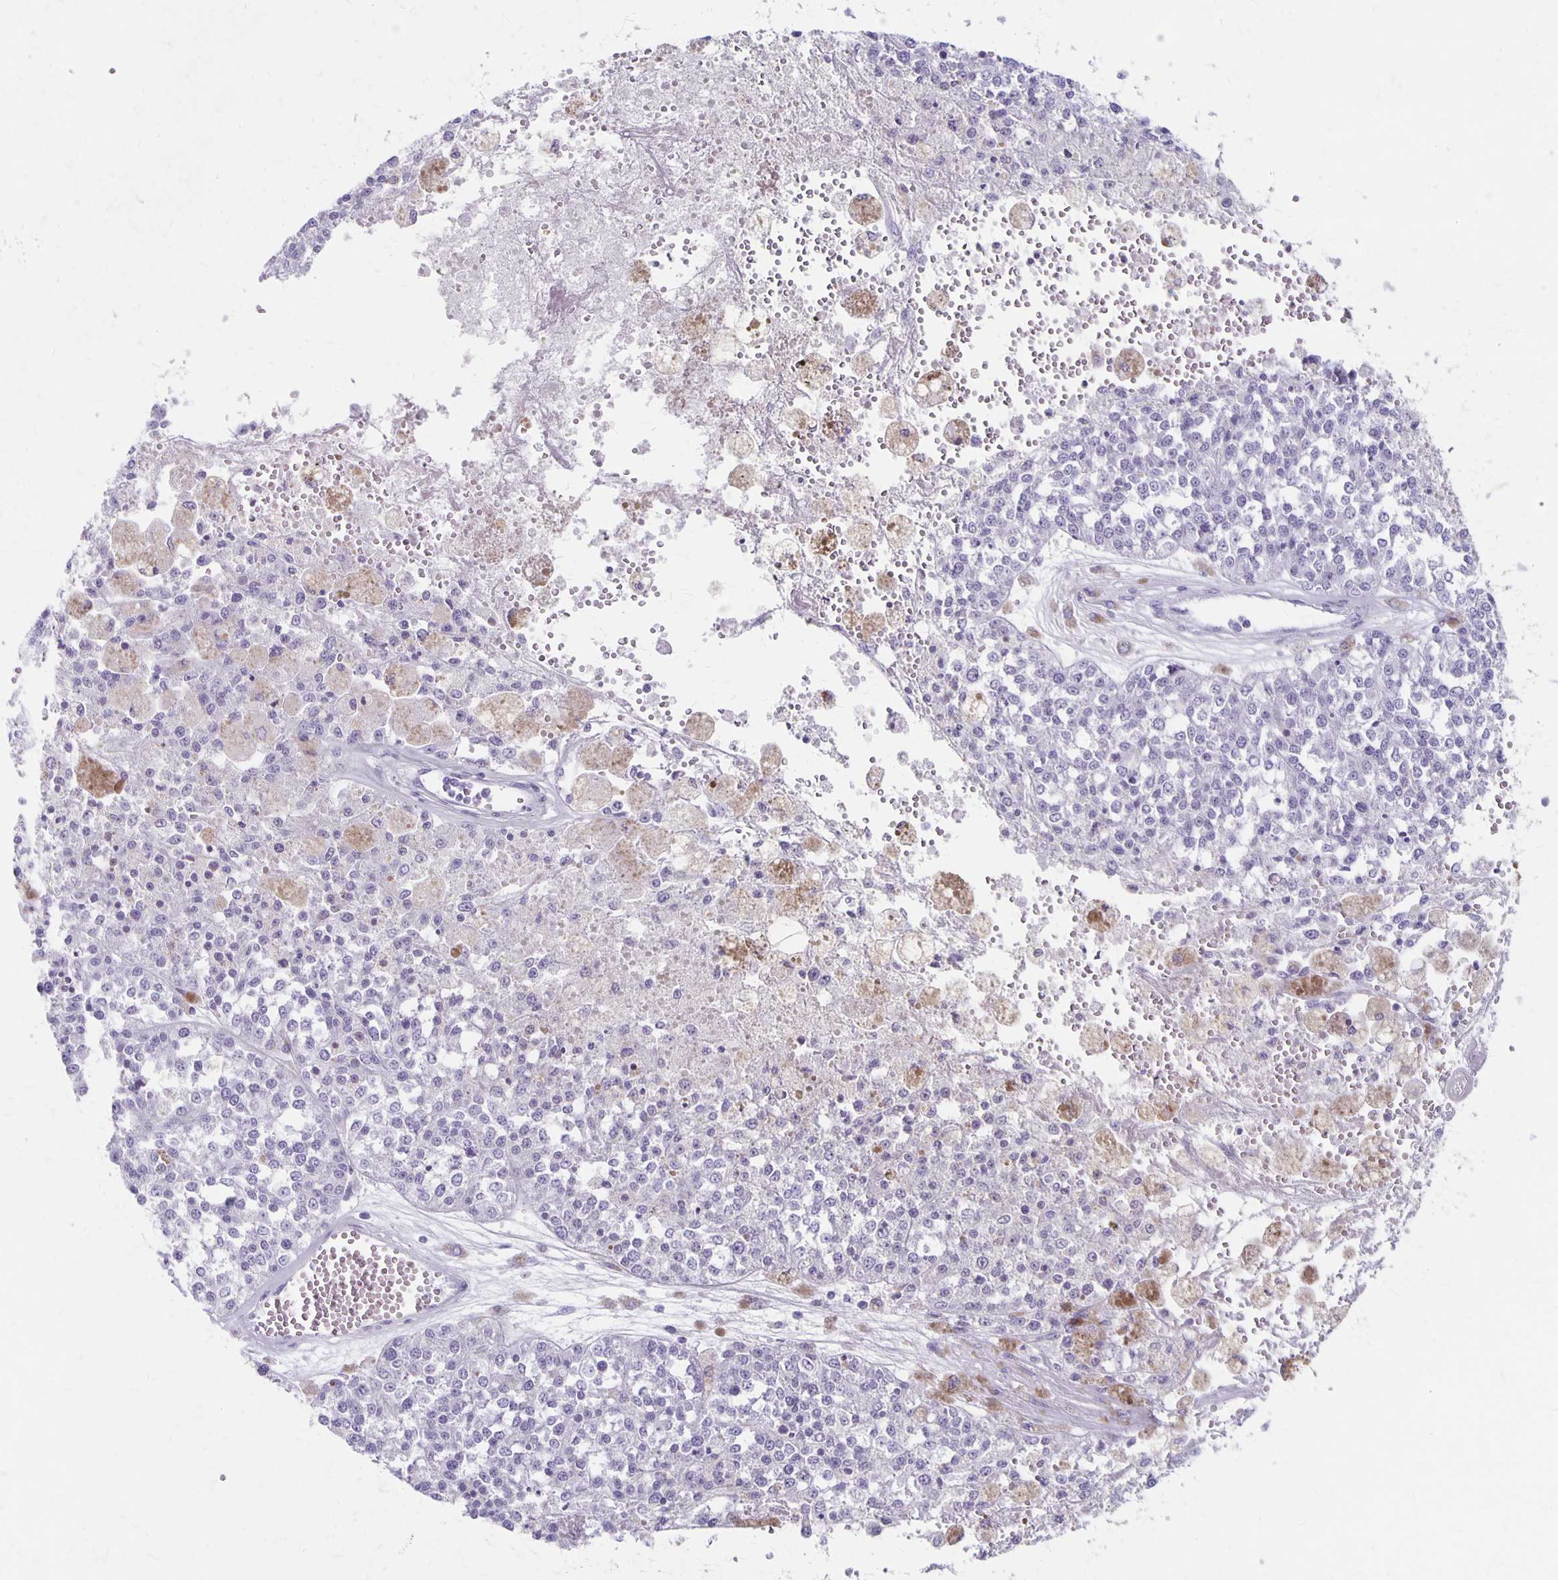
{"staining": {"intensity": "negative", "quantity": "none", "location": "none"}, "tissue": "melanoma", "cell_type": "Tumor cells", "image_type": "cancer", "snomed": [{"axis": "morphology", "description": "Malignant melanoma, Metastatic site"}, {"axis": "topography", "description": "Lymph node"}], "caption": "Immunohistochemistry (IHC) histopathology image of neoplastic tissue: human malignant melanoma (metastatic site) stained with DAB reveals no significant protein positivity in tumor cells.", "gene": "MAGEC2", "patient": {"sex": "female", "age": 64}}